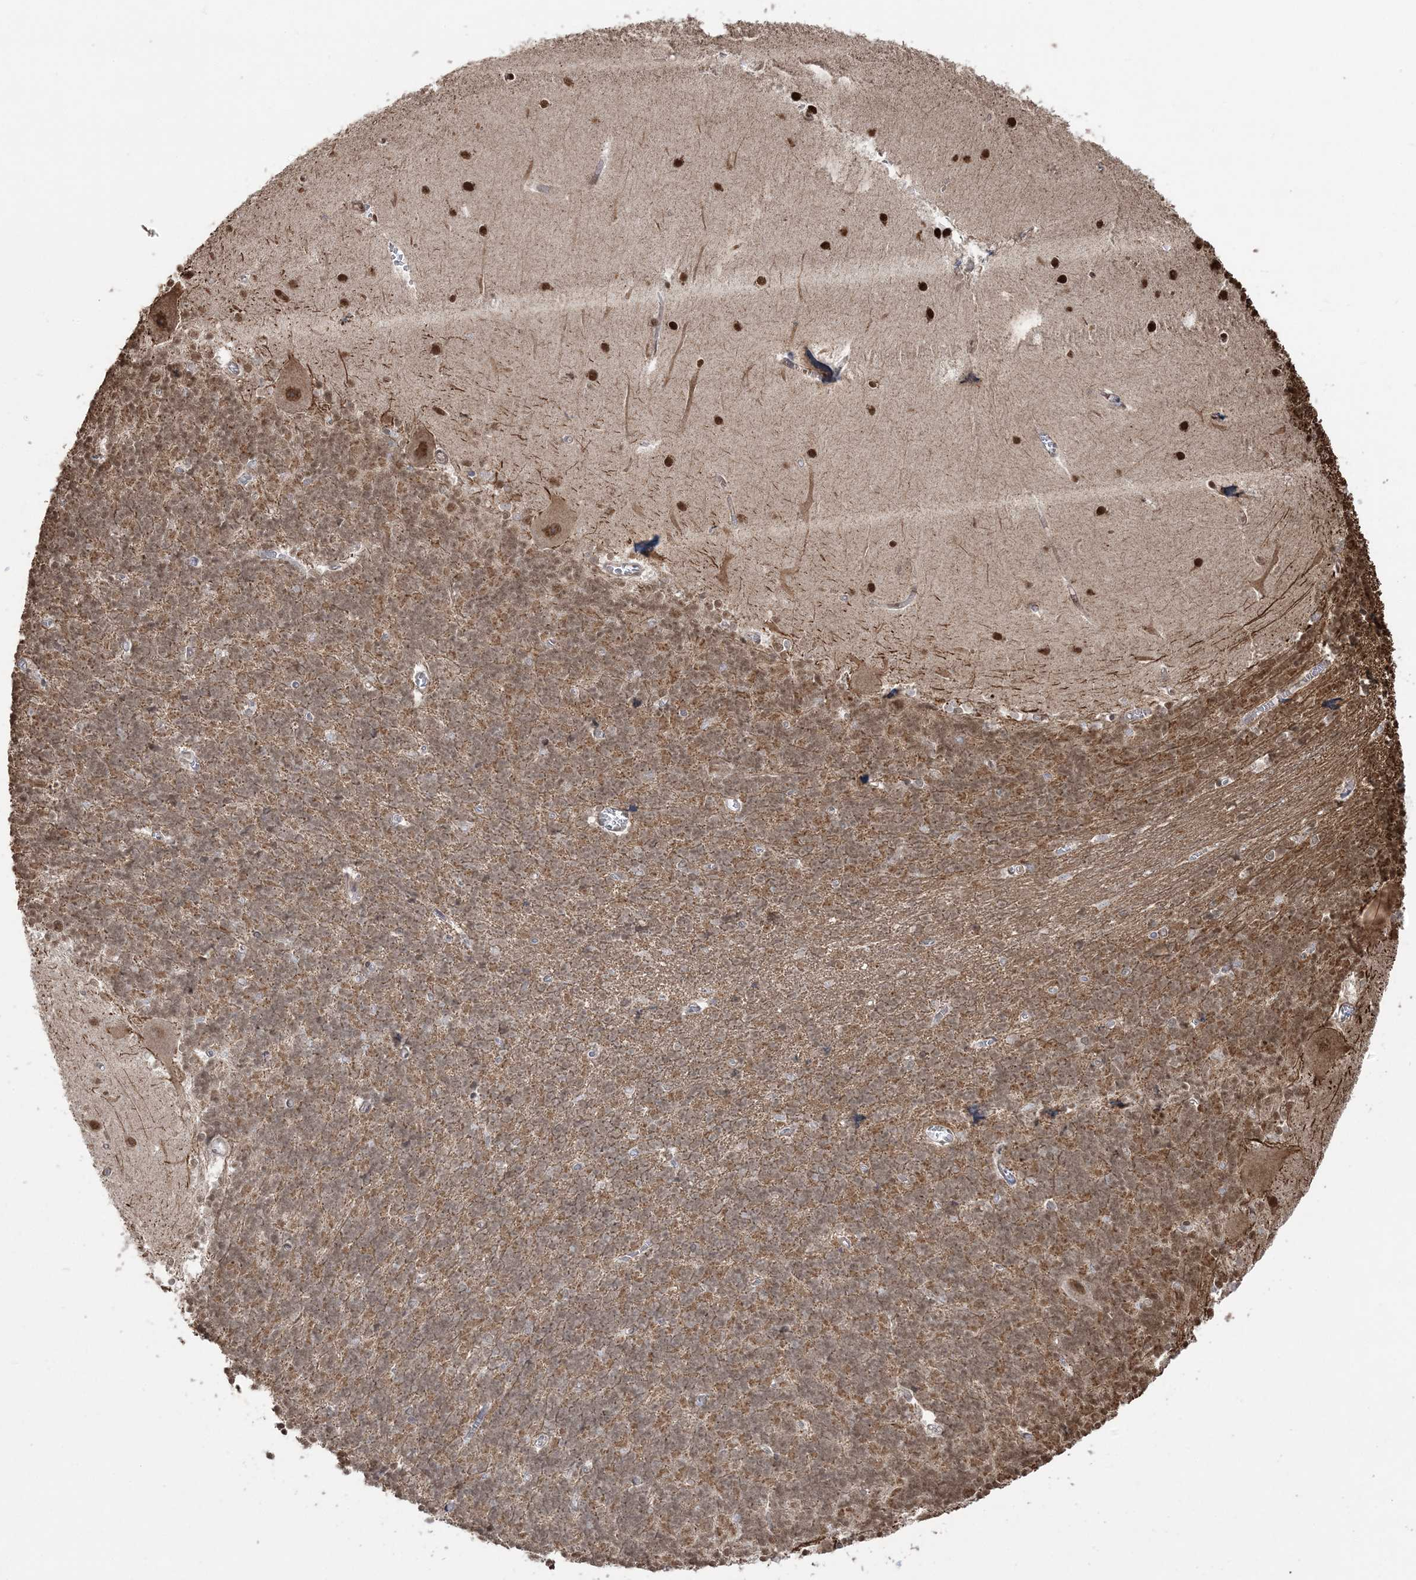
{"staining": {"intensity": "strong", "quantity": "25%-75%", "location": "nuclear"}, "tissue": "cerebellum", "cell_type": "Cells in granular layer", "image_type": "normal", "snomed": [{"axis": "morphology", "description": "Normal tissue, NOS"}, {"axis": "topography", "description": "Cerebellum"}], "caption": "Immunohistochemical staining of benign human cerebellum displays strong nuclear protein staining in about 25%-75% of cells in granular layer.", "gene": "ZNF839", "patient": {"sex": "male", "age": 37}}